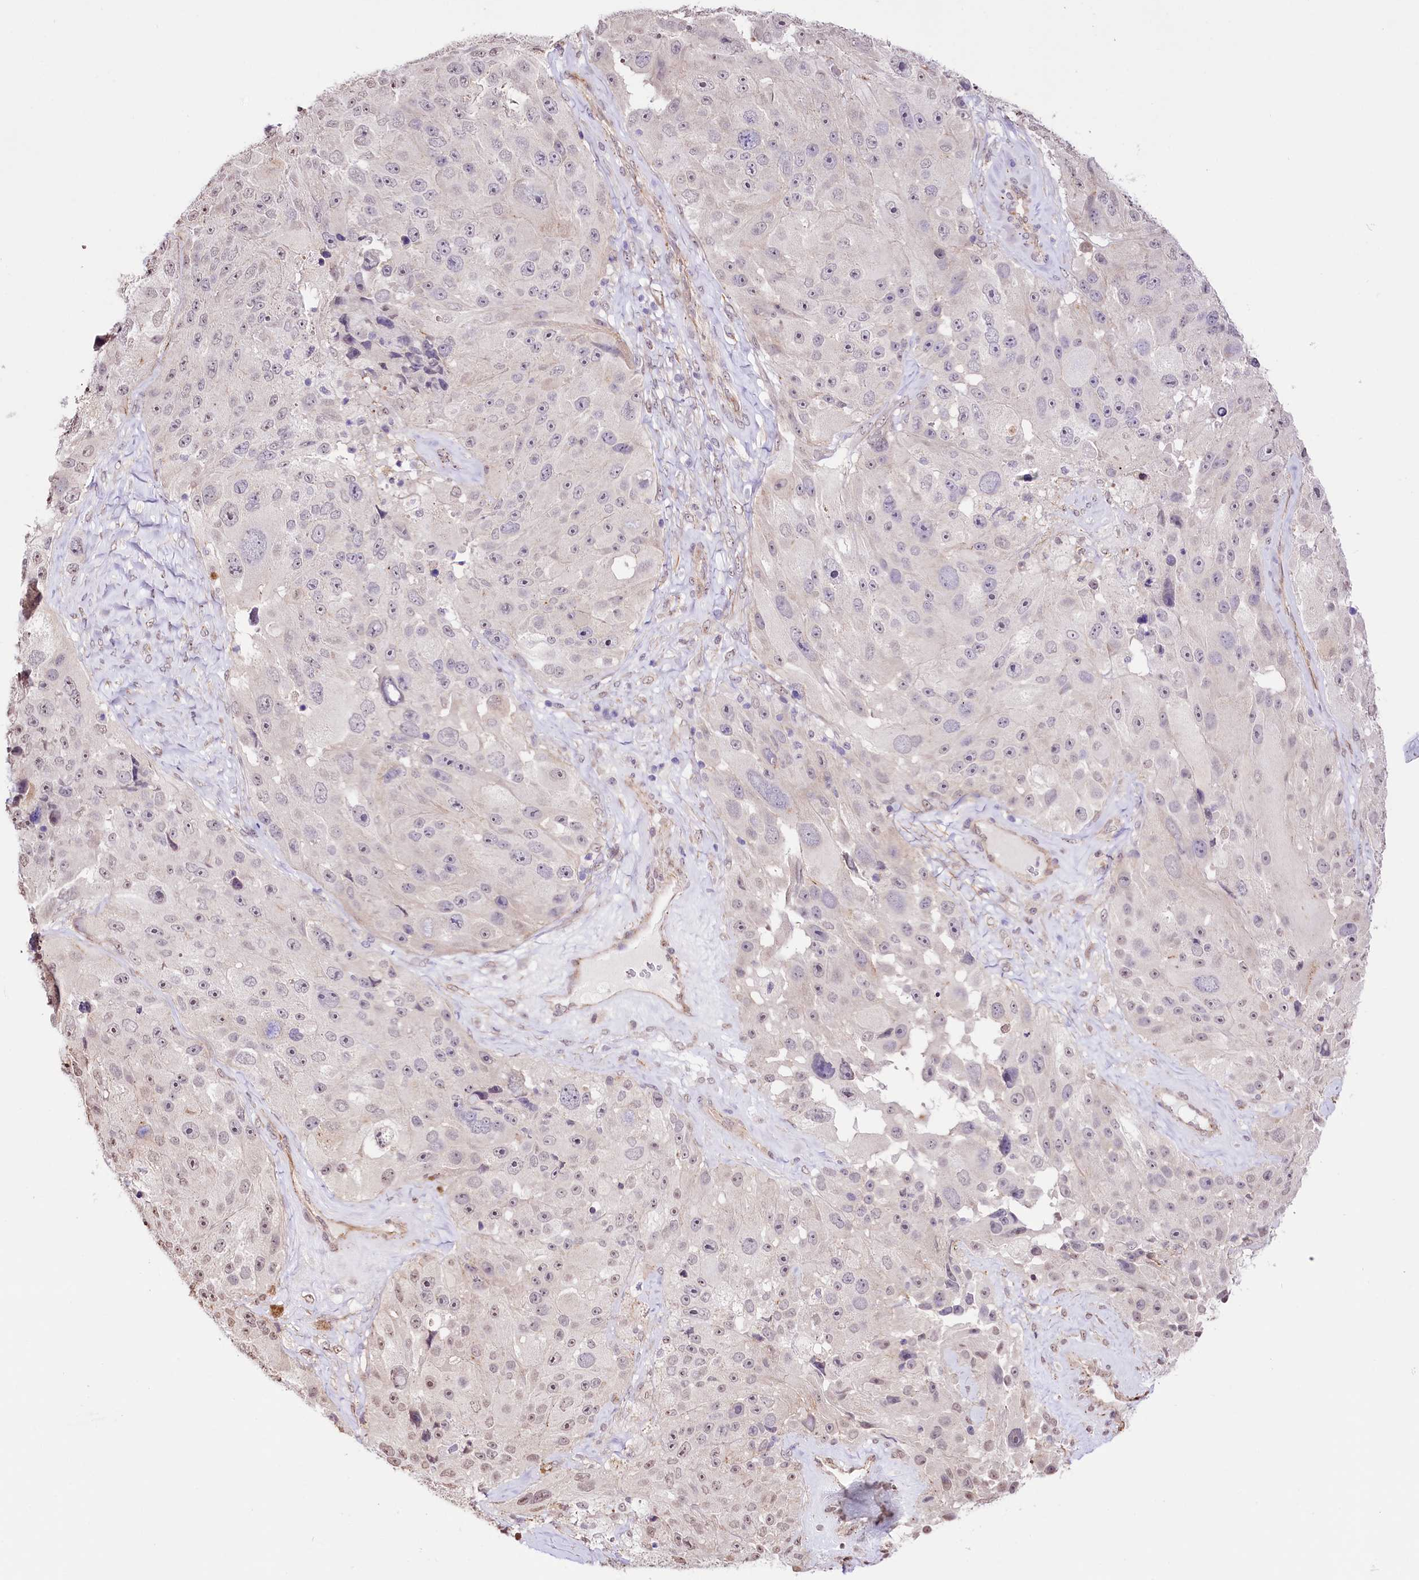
{"staining": {"intensity": "negative", "quantity": "none", "location": "none"}, "tissue": "melanoma", "cell_type": "Tumor cells", "image_type": "cancer", "snomed": [{"axis": "morphology", "description": "Malignant melanoma, Metastatic site"}, {"axis": "topography", "description": "Lymph node"}], "caption": "Immunohistochemical staining of melanoma shows no significant positivity in tumor cells. Nuclei are stained in blue.", "gene": "ST7", "patient": {"sex": "male", "age": 62}}